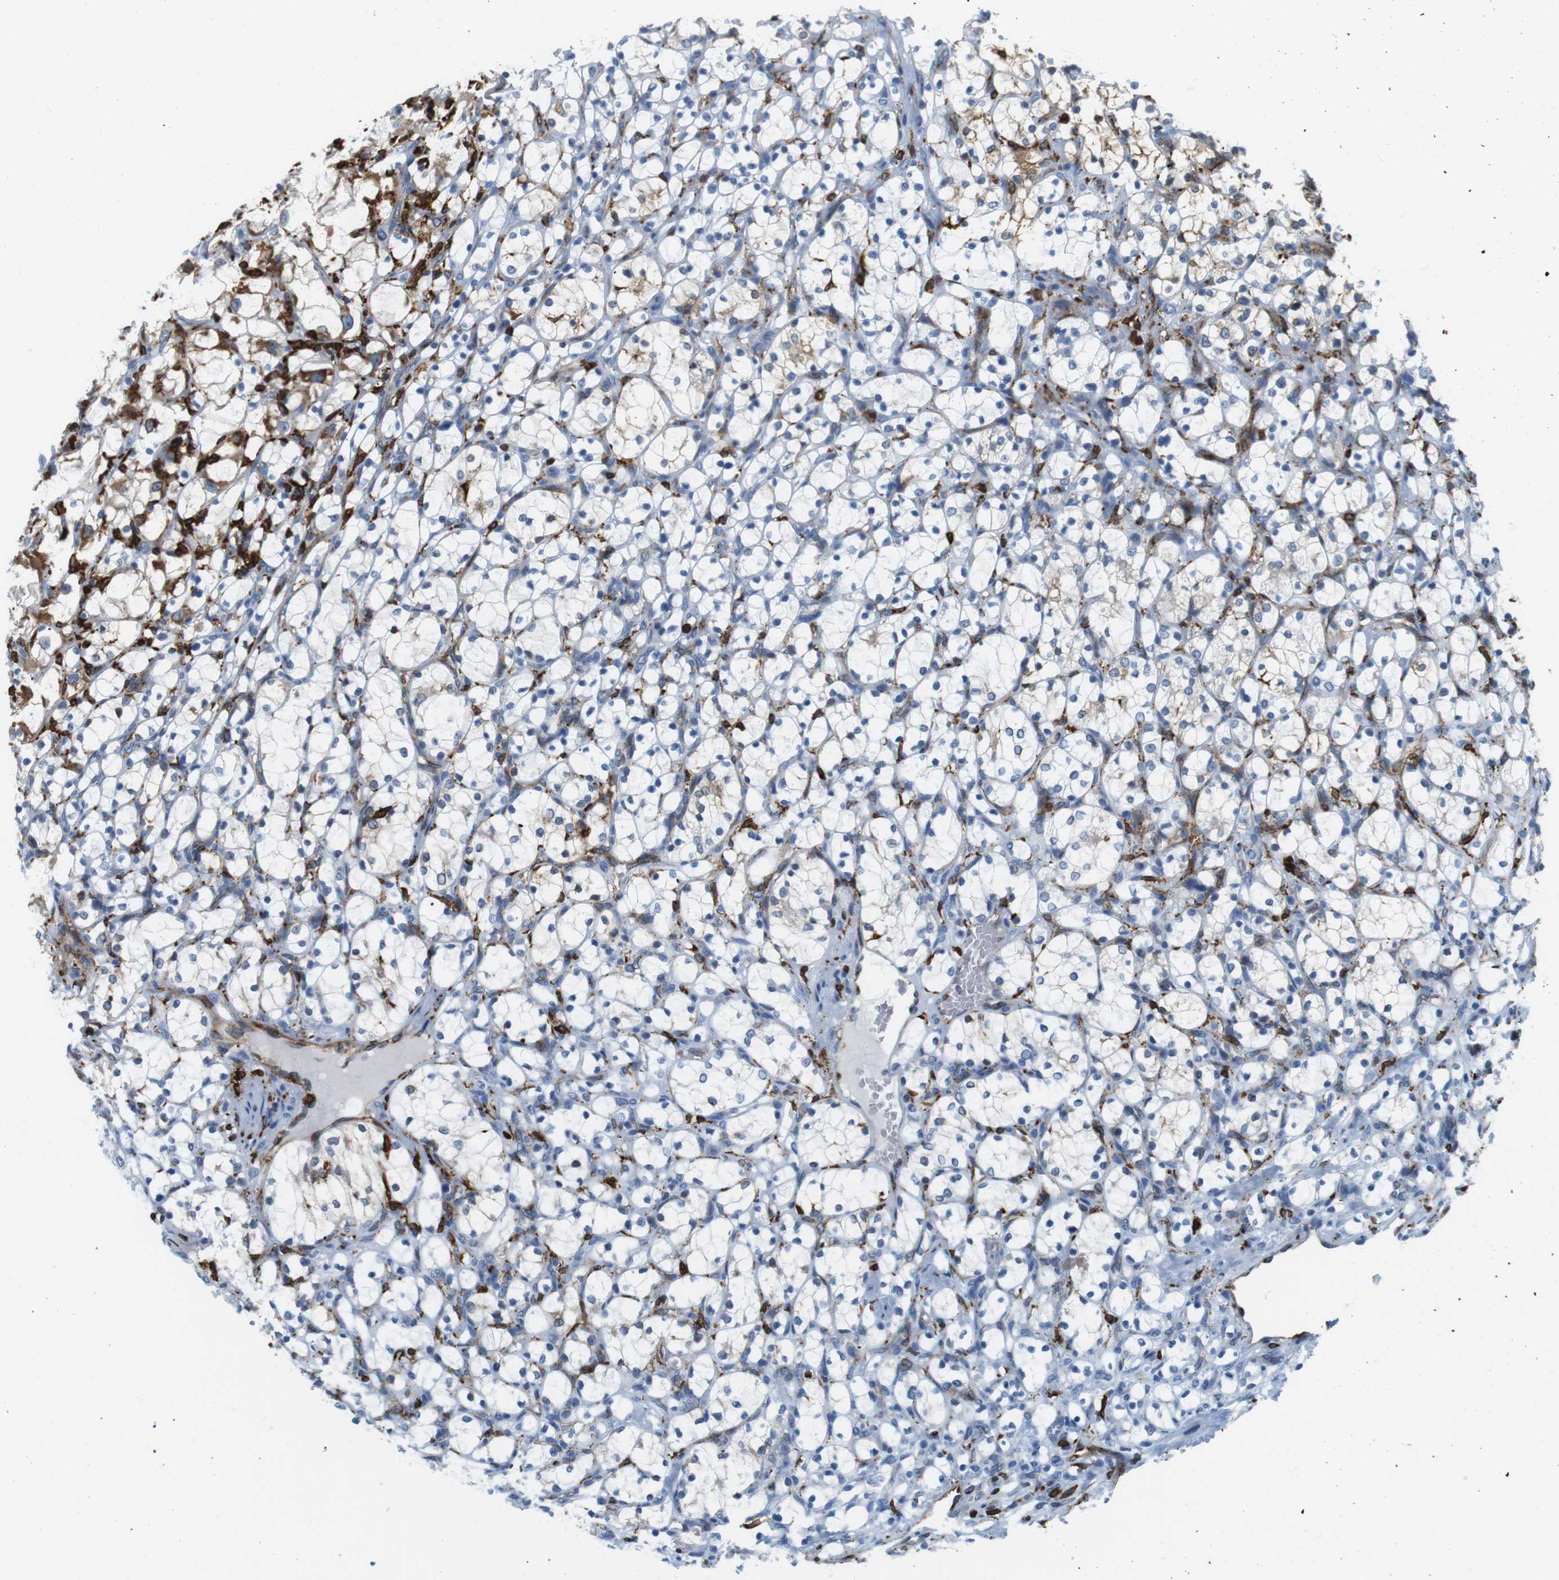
{"staining": {"intensity": "moderate", "quantity": "<25%", "location": "cytoplasmic/membranous"}, "tissue": "renal cancer", "cell_type": "Tumor cells", "image_type": "cancer", "snomed": [{"axis": "morphology", "description": "Adenocarcinoma, NOS"}, {"axis": "topography", "description": "Kidney"}], "caption": "This is an image of immunohistochemistry staining of adenocarcinoma (renal), which shows moderate positivity in the cytoplasmic/membranous of tumor cells.", "gene": "CIITA", "patient": {"sex": "female", "age": 69}}